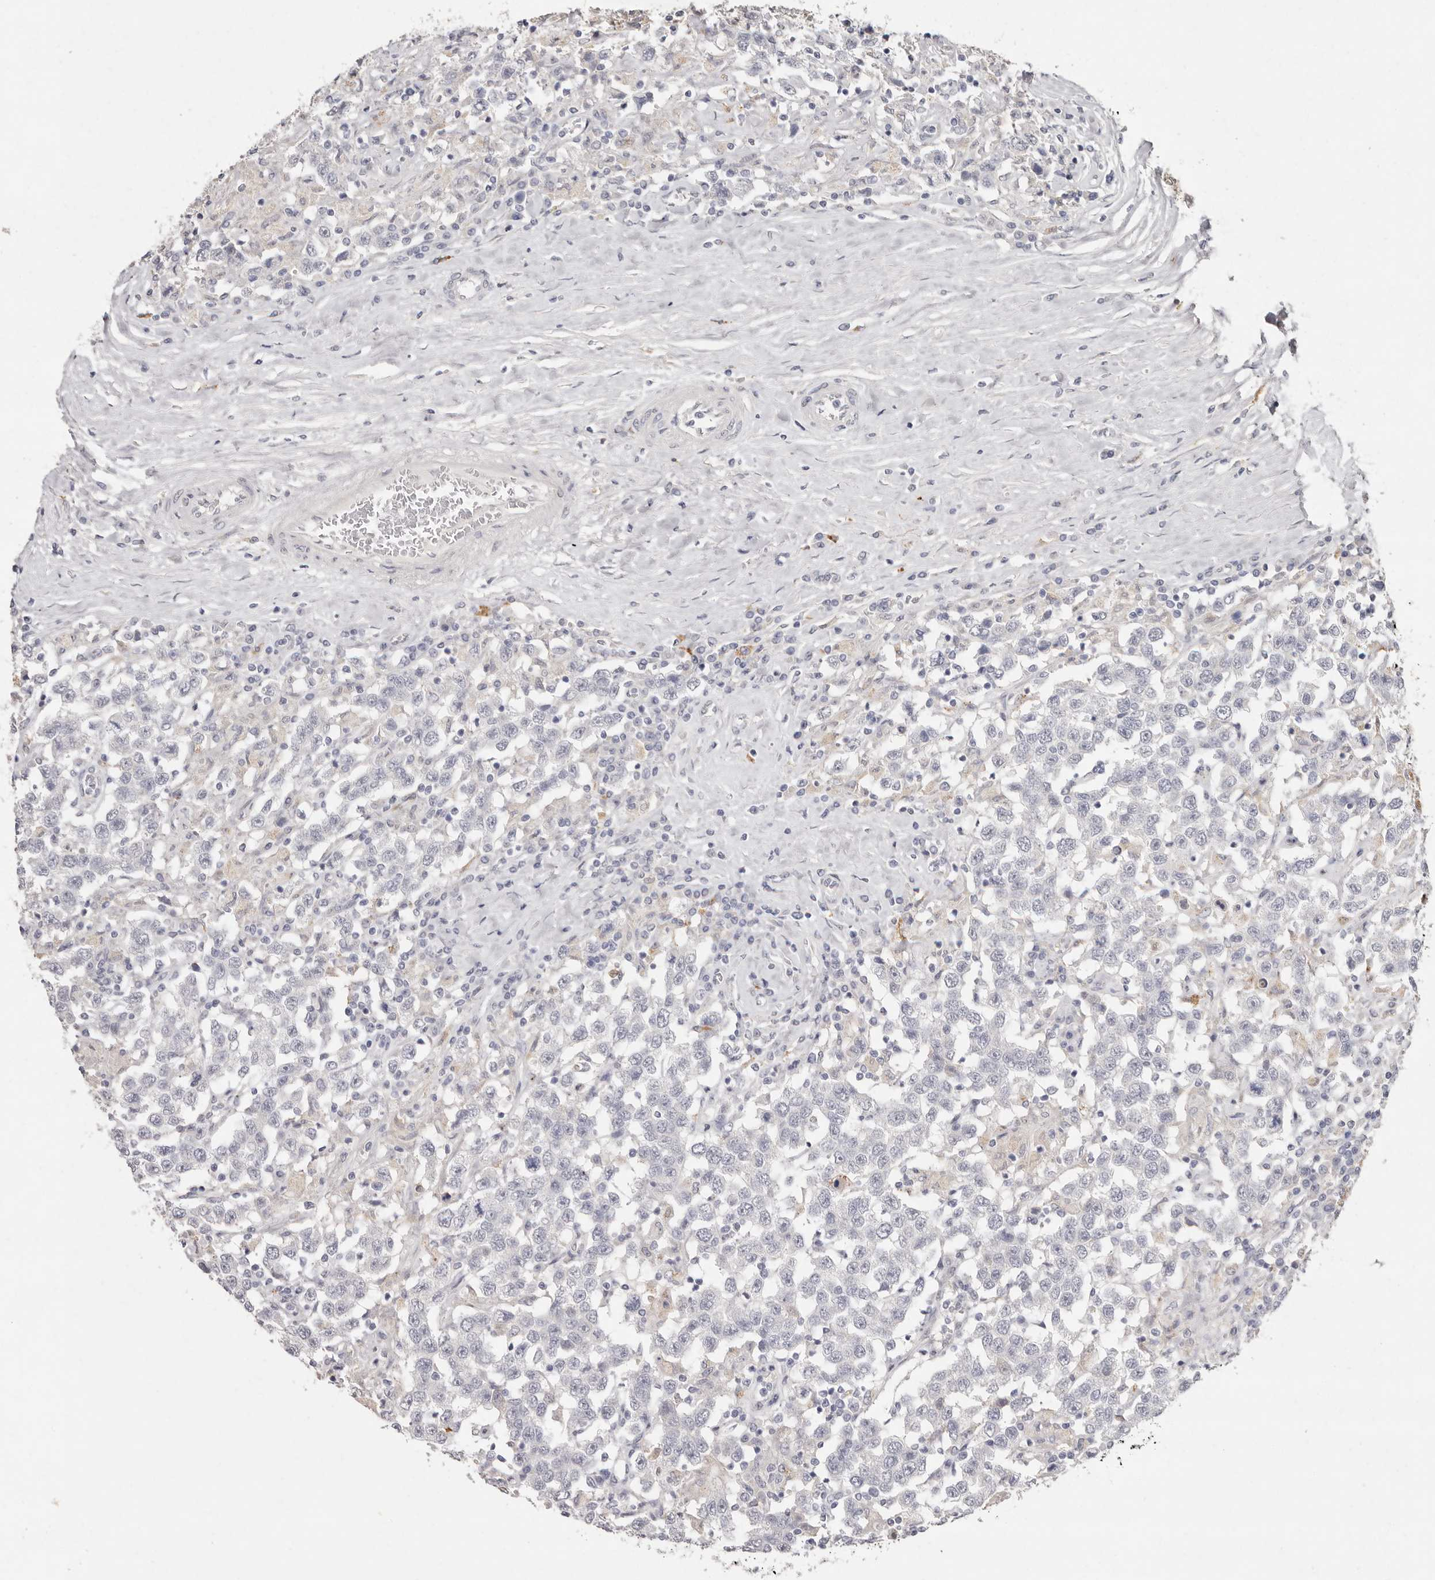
{"staining": {"intensity": "negative", "quantity": "none", "location": "none"}, "tissue": "testis cancer", "cell_type": "Tumor cells", "image_type": "cancer", "snomed": [{"axis": "morphology", "description": "Seminoma, NOS"}, {"axis": "topography", "description": "Testis"}], "caption": "Testis cancer (seminoma) was stained to show a protein in brown. There is no significant staining in tumor cells.", "gene": "FAM185A", "patient": {"sex": "male", "age": 41}}